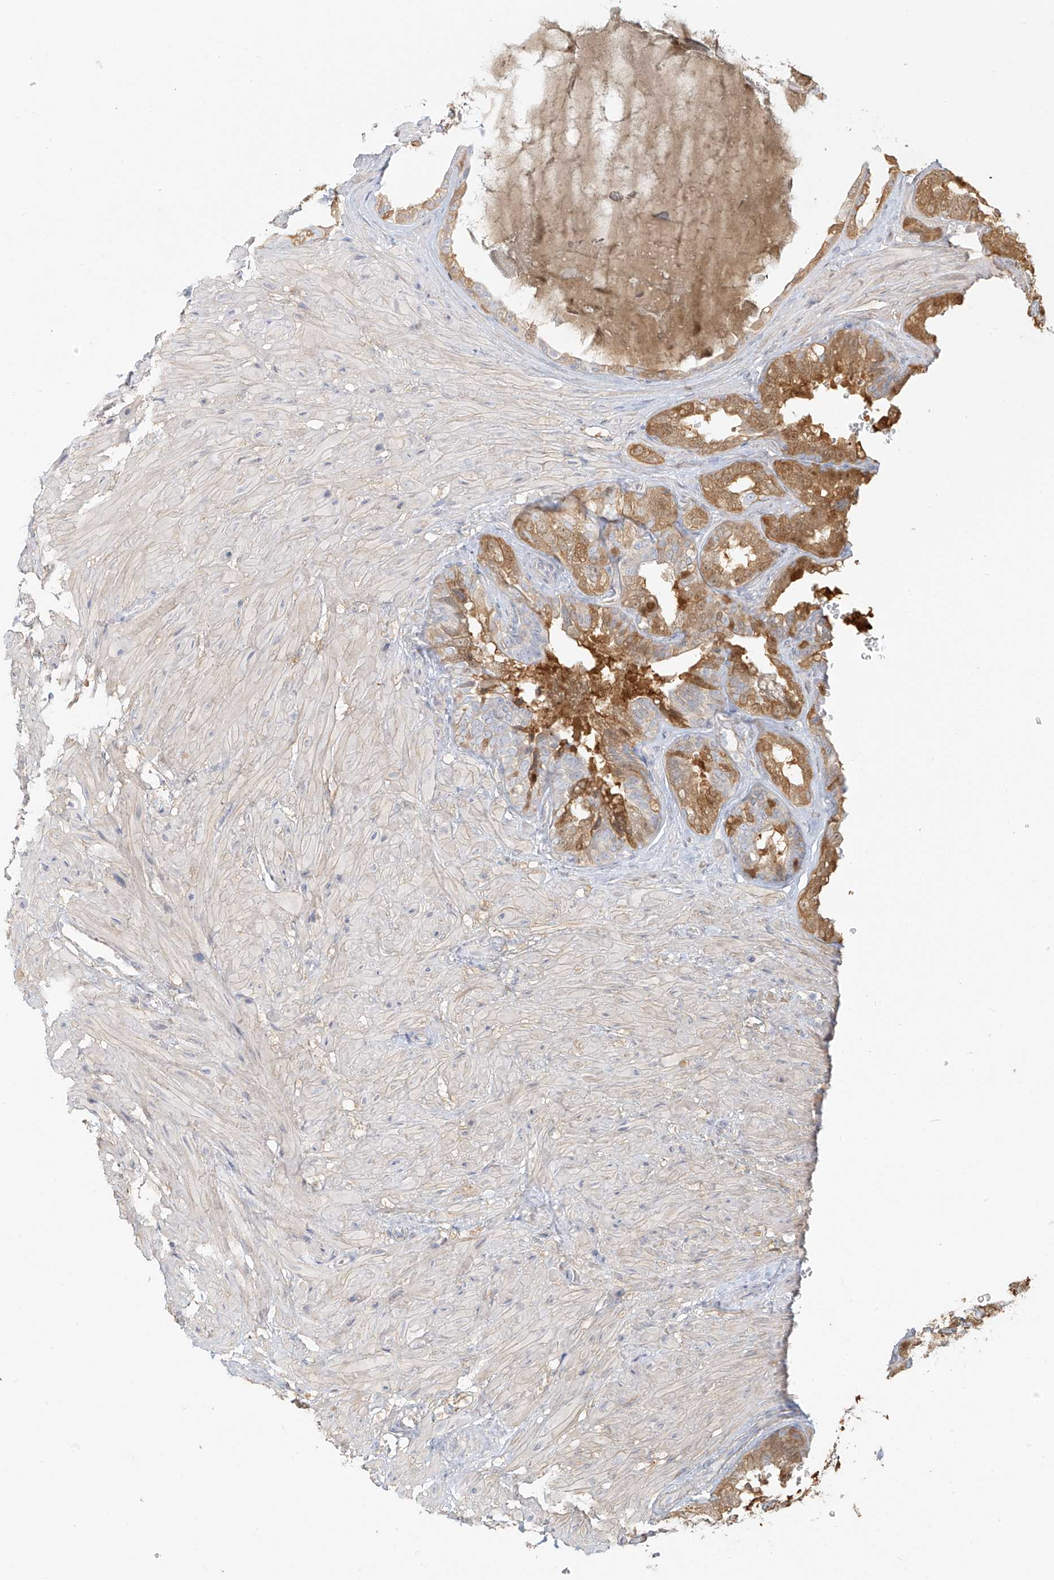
{"staining": {"intensity": "moderate", "quantity": ">75%", "location": "cytoplasmic/membranous"}, "tissue": "seminal vesicle", "cell_type": "Glandular cells", "image_type": "normal", "snomed": [{"axis": "morphology", "description": "Normal tissue, NOS"}, {"axis": "topography", "description": "Seminal veicle"}, {"axis": "topography", "description": "Peripheral nerve tissue"}], "caption": "IHC staining of benign seminal vesicle, which demonstrates medium levels of moderate cytoplasmic/membranous staining in approximately >75% of glandular cells indicating moderate cytoplasmic/membranous protein expression. The staining was performed using DAB (brown) for protein detection and nuclei were counterstained in hematoxylin (blue).", "gene": "UPK1B", "patient": {"sex": "male", "age": 63}}